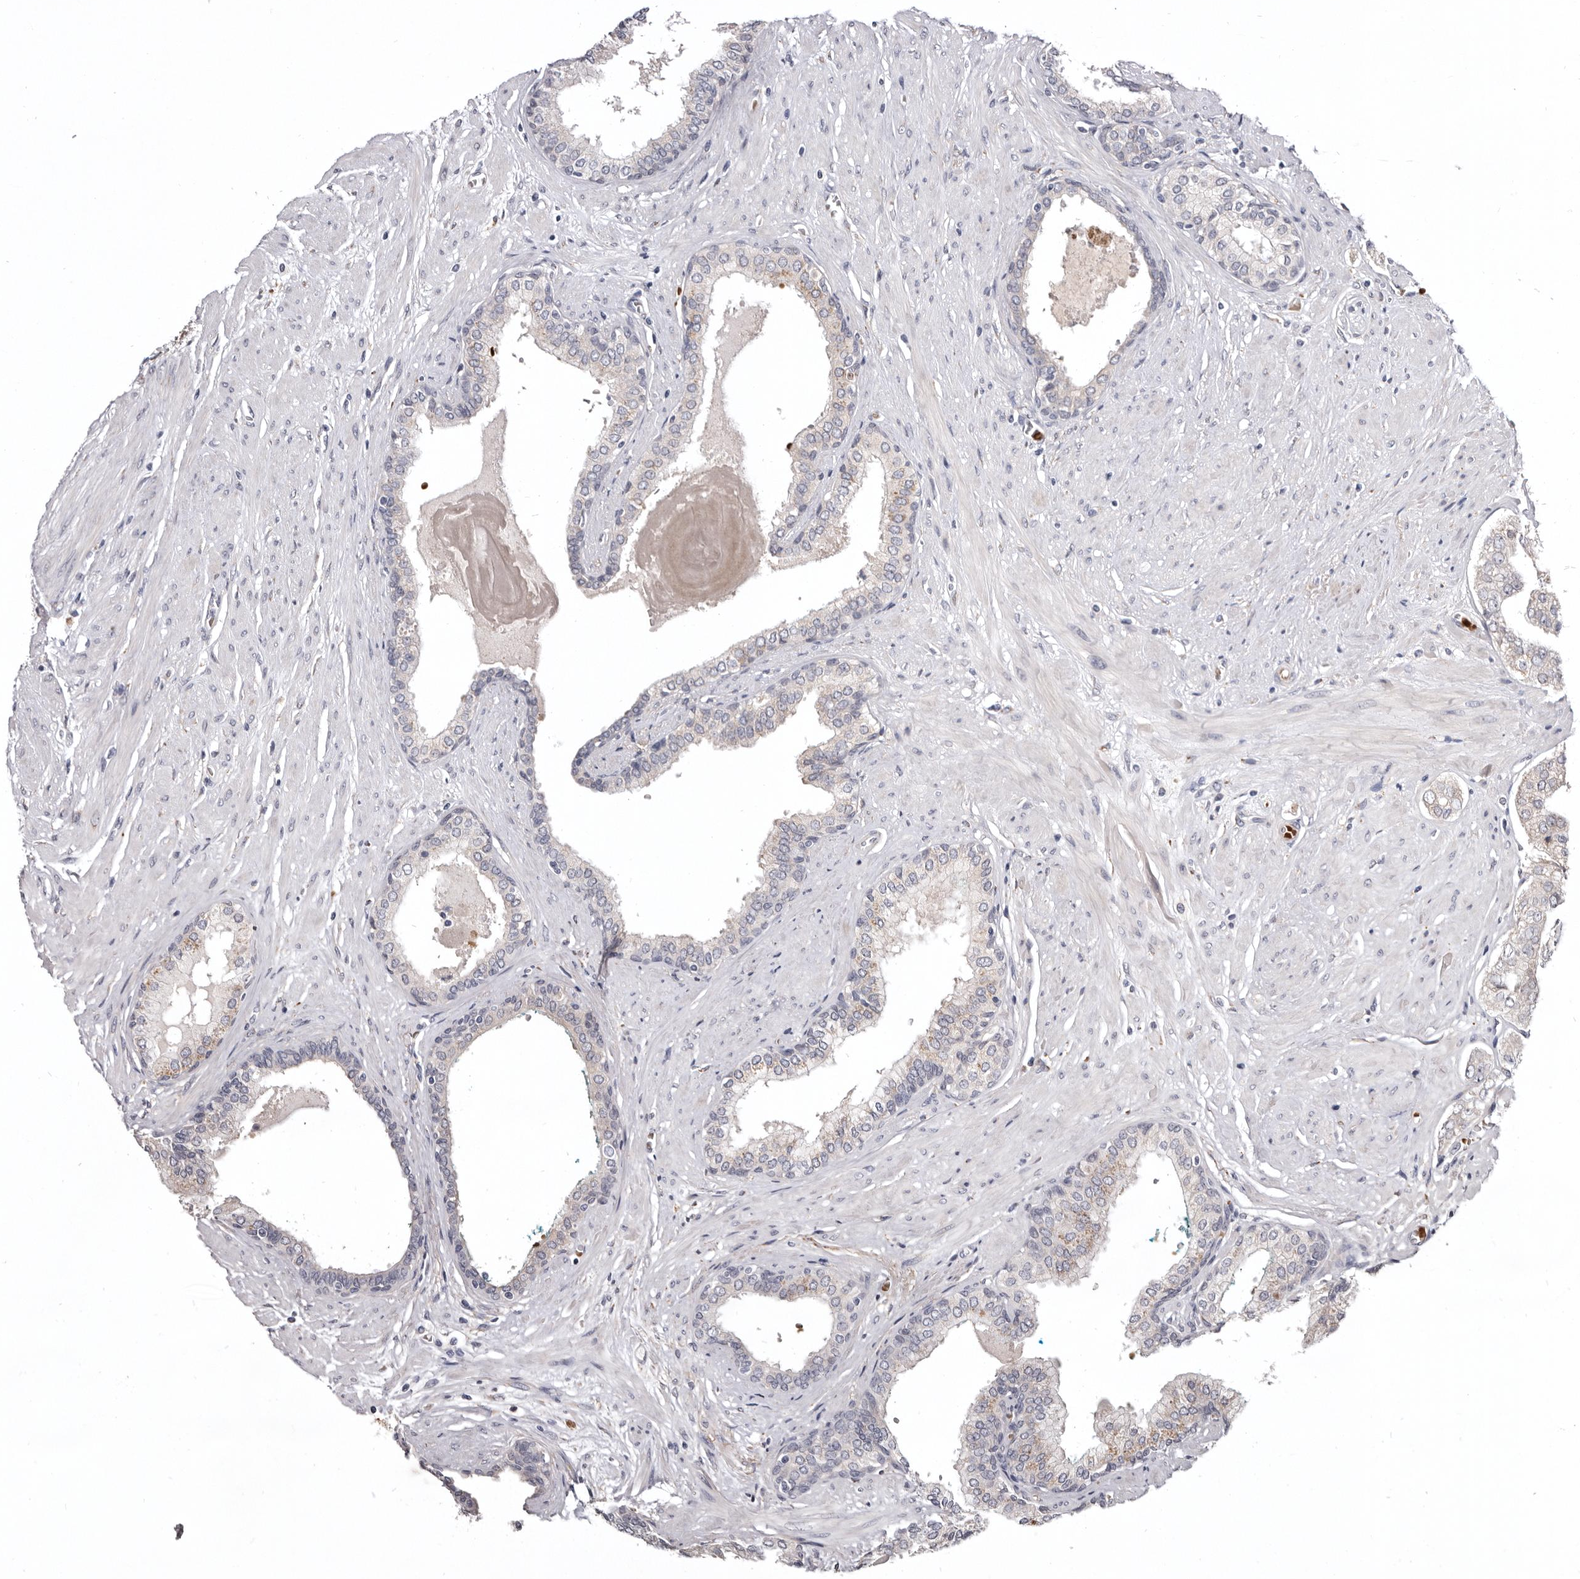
{"staining": {"intensity": "weak", "quantity": "<25%", "location": "cytoplasmic/membranous"}, "tissue": "prostate cancer", "cell_type": "Tumor cells", "image_type": "cancer", "snomed": [{"axis": "morphology", "description": "Adenocarcinoma, High grade"}, {"axis": "topography", "description": "Prostate"}], "caption": "Immunohistochemical staining of human prostate cancer demonstrates no significant expression in tumor cells.", "gene": "NENF", "patient": {"sex": "male", "age": 71}}